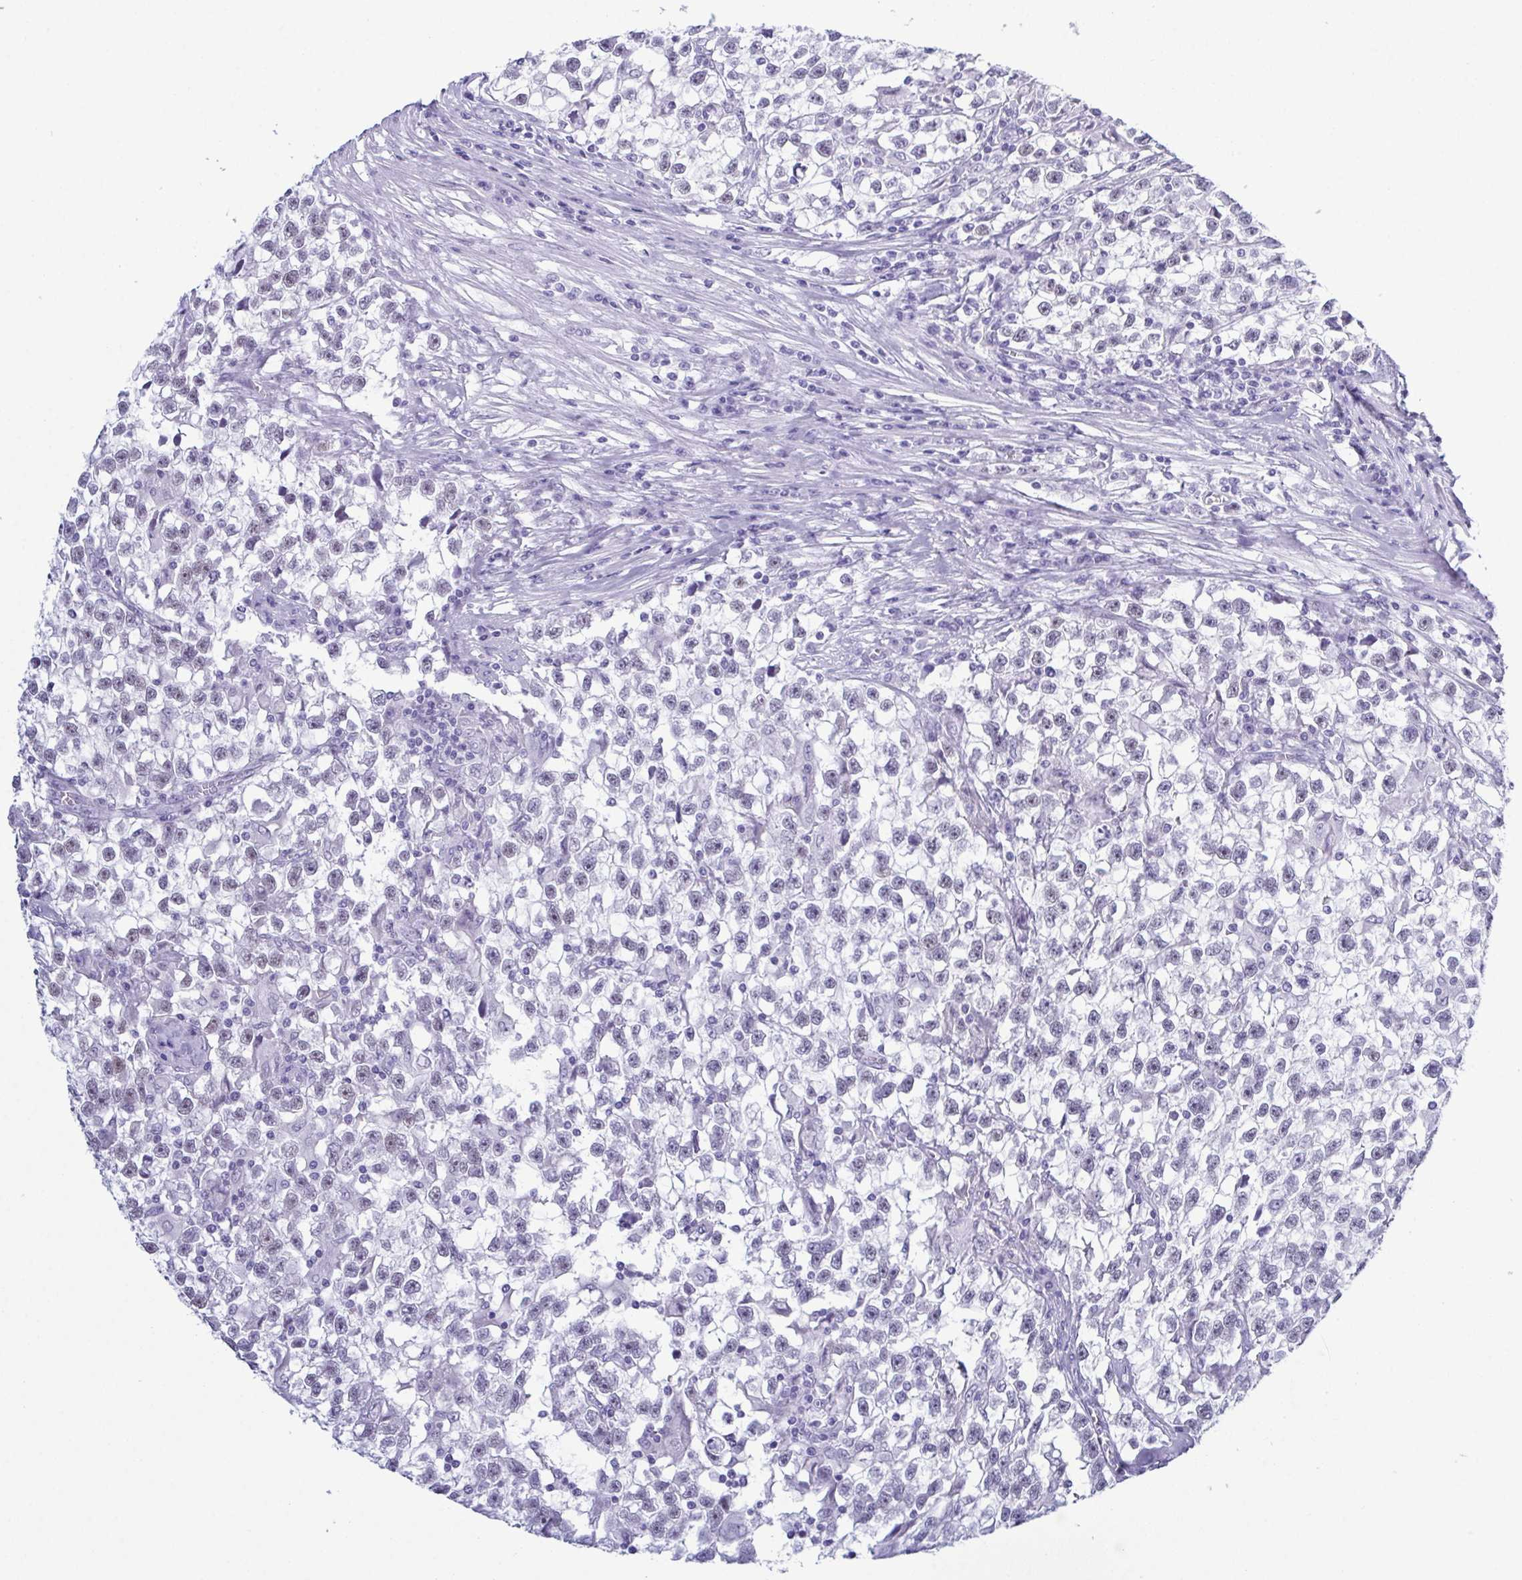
{"staining": {"intensity": "moderate", "quantity": "<25%", "location": "nuclear"}, "tissue": "testis cancer", "cell_type": "Tumor cells", "image_type": "cancer", "snomed": [{"axis": "morphology", "description": "Seminoma, NOS"}, {"axis": "topography", "description": "Testis"}], "caption": "Immunohistochemistry staining of testis cancer, which reveals low levels of moderate nuclear expression in about <25% of tumor cells indicating moderate nuclear protein positivity. The staining was performed using DAB (3,3'-diaminobenzidine) (brown) for protein detection and nuclei were counterstained in hematoxylin (blue).", "gene": "SUGP2", "patient": {"sex": "male", "age": 31}}